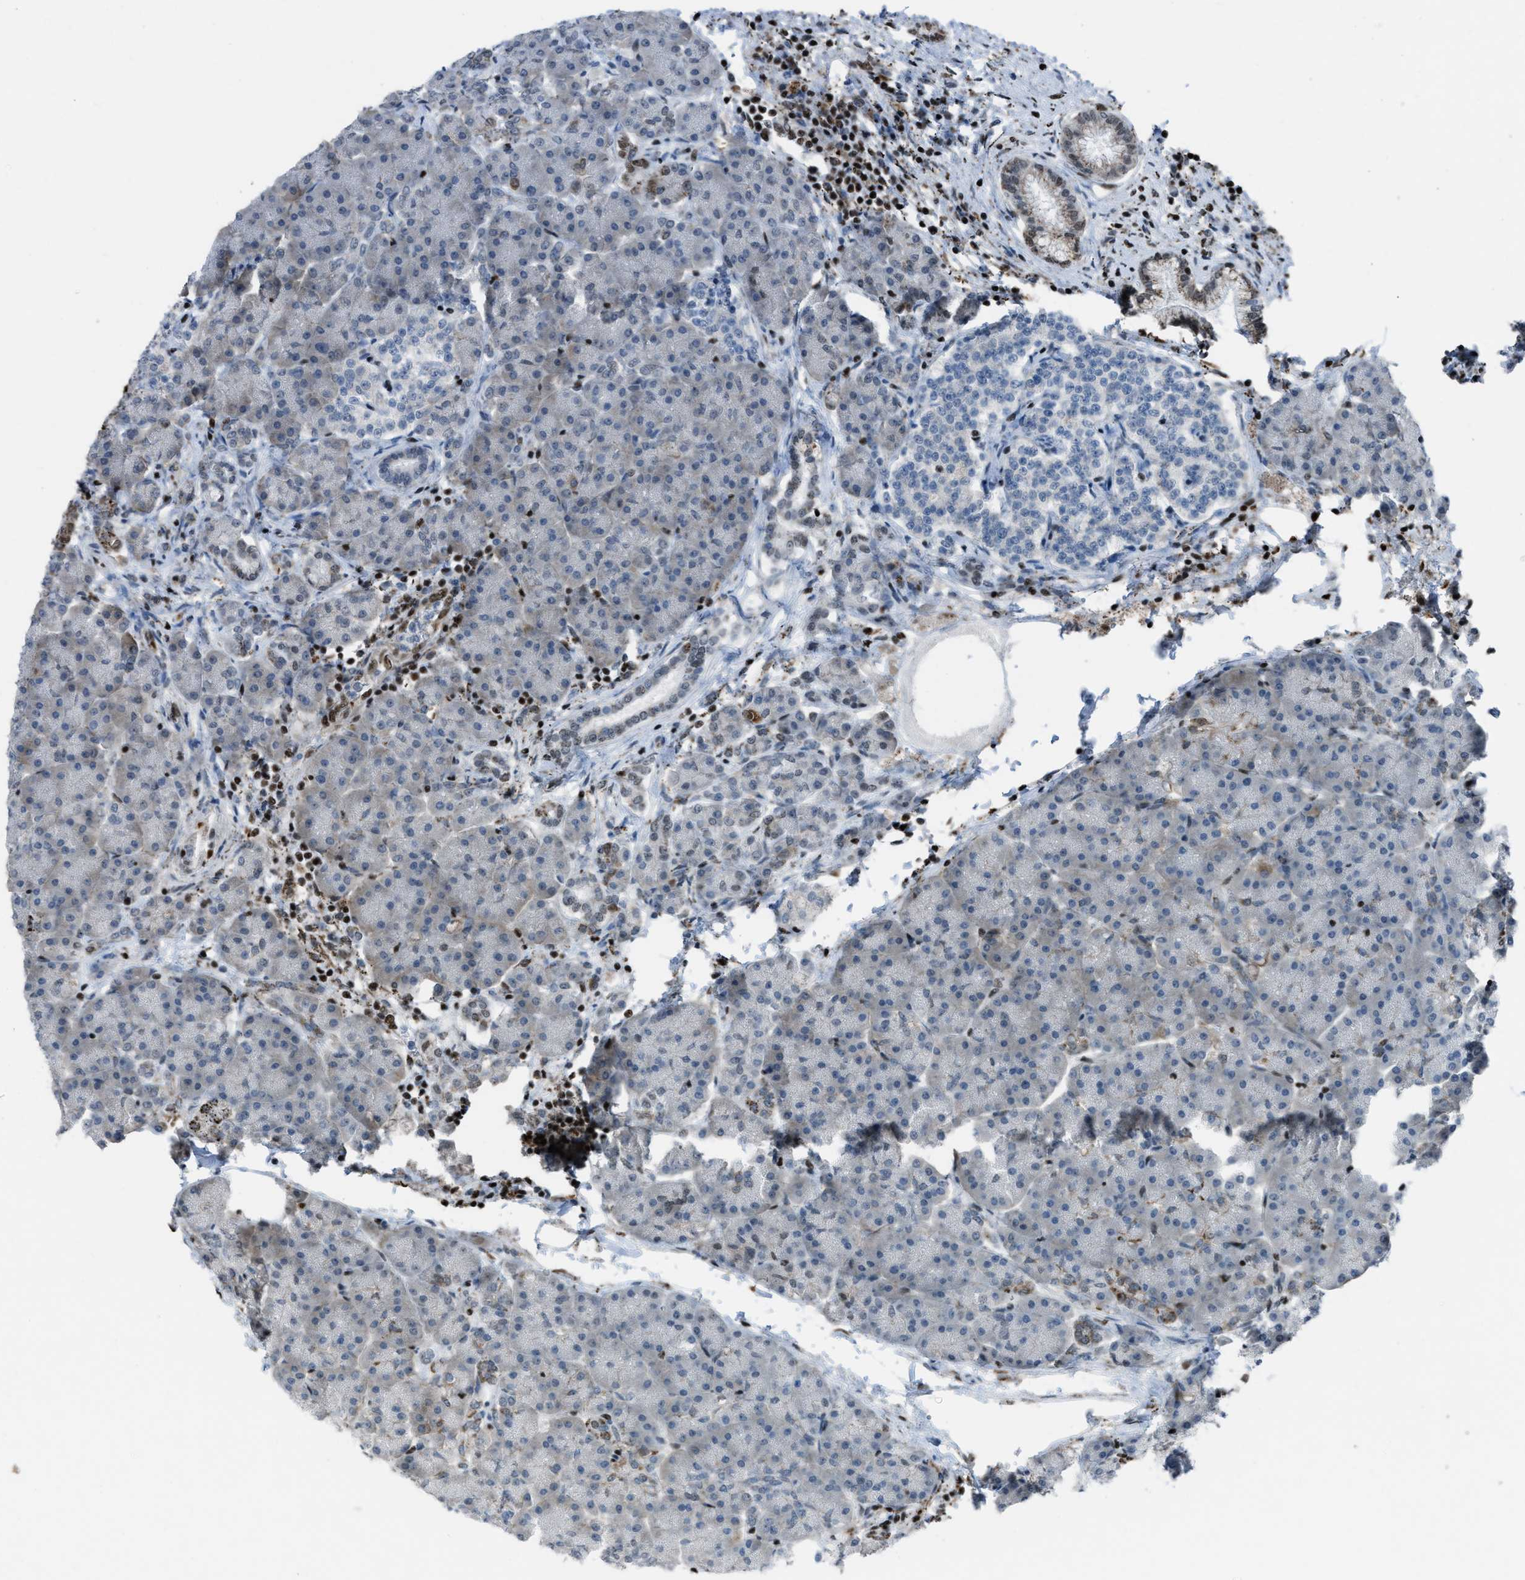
{"staining": {"intensity": "moderate", "quantity": "<25%", "location": "cytoplasmic/membranous,nuclear"}, "tissue": "pancreas", "cell_type": "Exocrine glandular cells", "image_type": "normal", "snomed": [{"axis": "morphology", "description": "Normal tissue, NOS"}, {"axis": "topography", "description": "Pancreas"}], "caption": "An image of pancreas stained for a protein shows moderate cytoplasmic/membranous,nuclear brown staining in exocrine glandular cells. (Stains: DAB (3,3'-diaminobenzidine) in brown, nuclei in blue, Microscopy: brightfield microscopy at high magnification).", "gene": "SLFN5", "patient": {"sex": "female", "age": 70}}